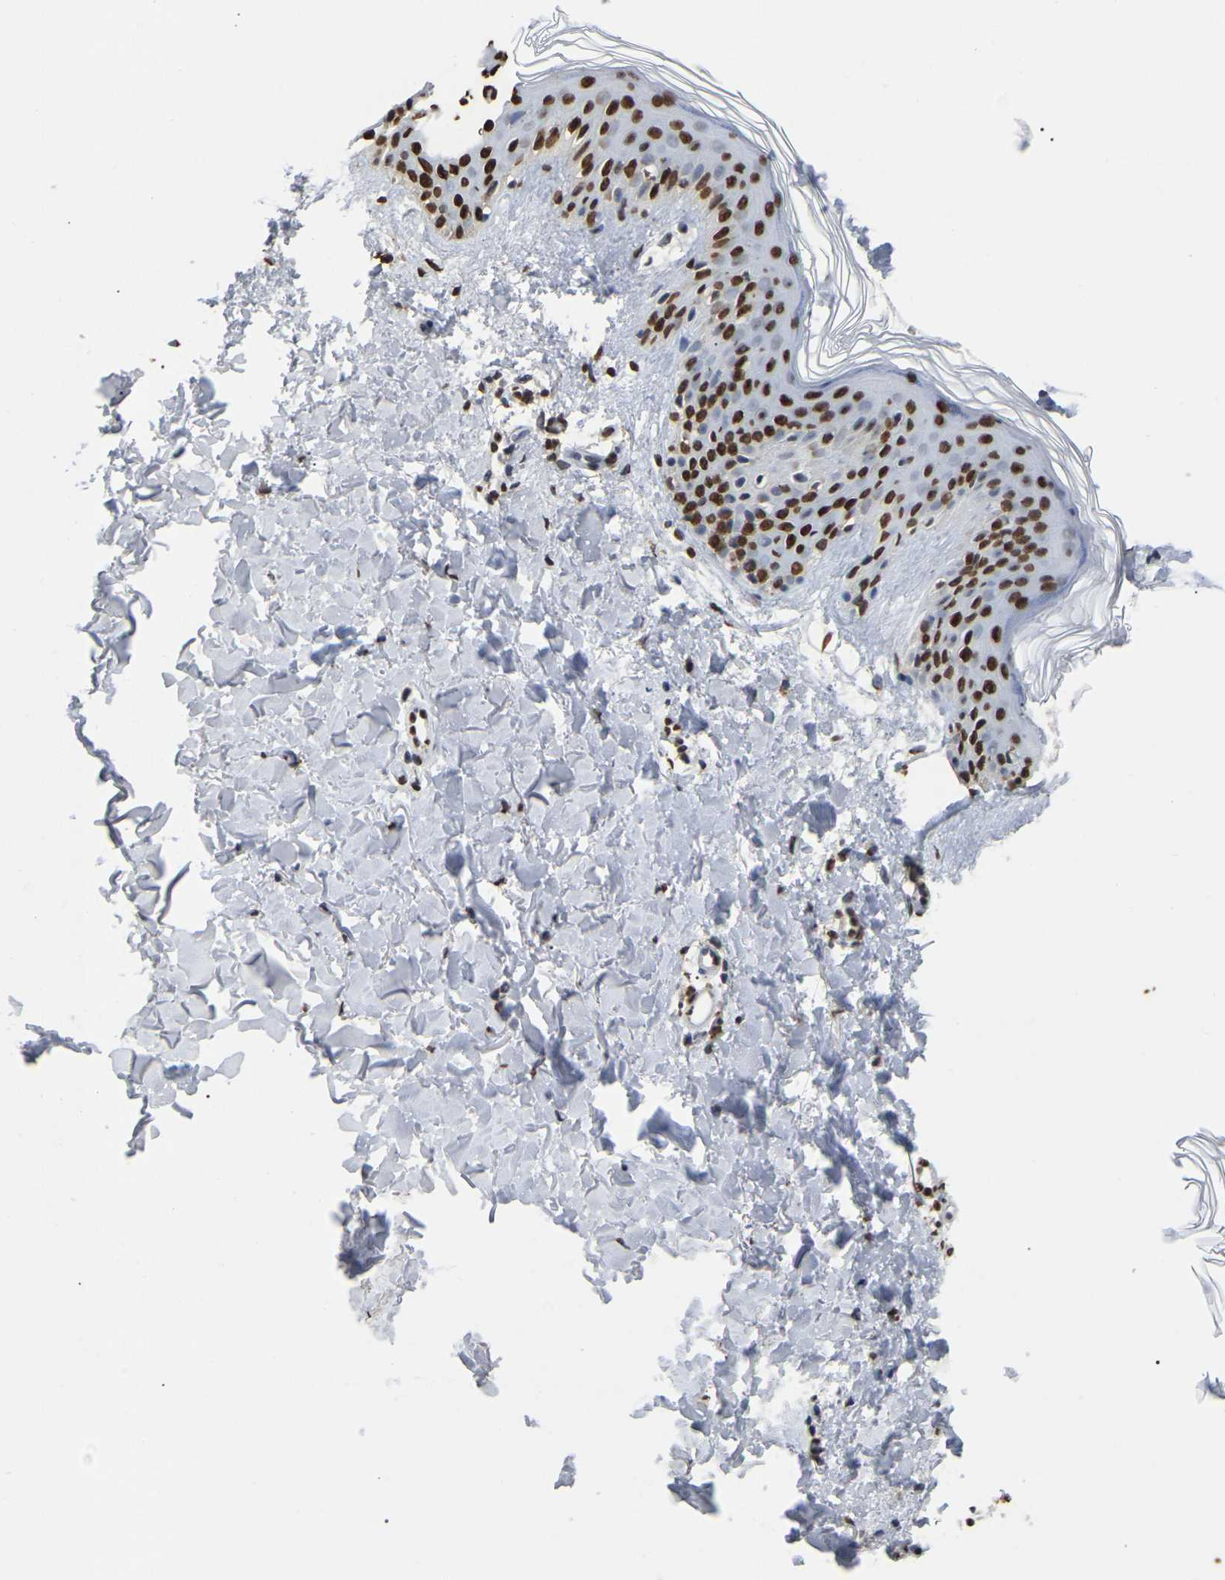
{"staining": {"intensity": "moderate", "quantity": ">75%", "location": "nuclear"}, "tissue": "skin", "cell_type": "Fibroblasts", "image_type": "normal", "snomed": [{"axis": "morphology", "description": "Normal tissue, NOS"}, {"axis": "topography", "description": "Skin"}], "caption": "Protein staining reveals moderate nuclear positivity in approximately >75% of fibroblasts in benign skin.", "gene": "RBL2", "patient": {"sex": "male", "age": 40}}